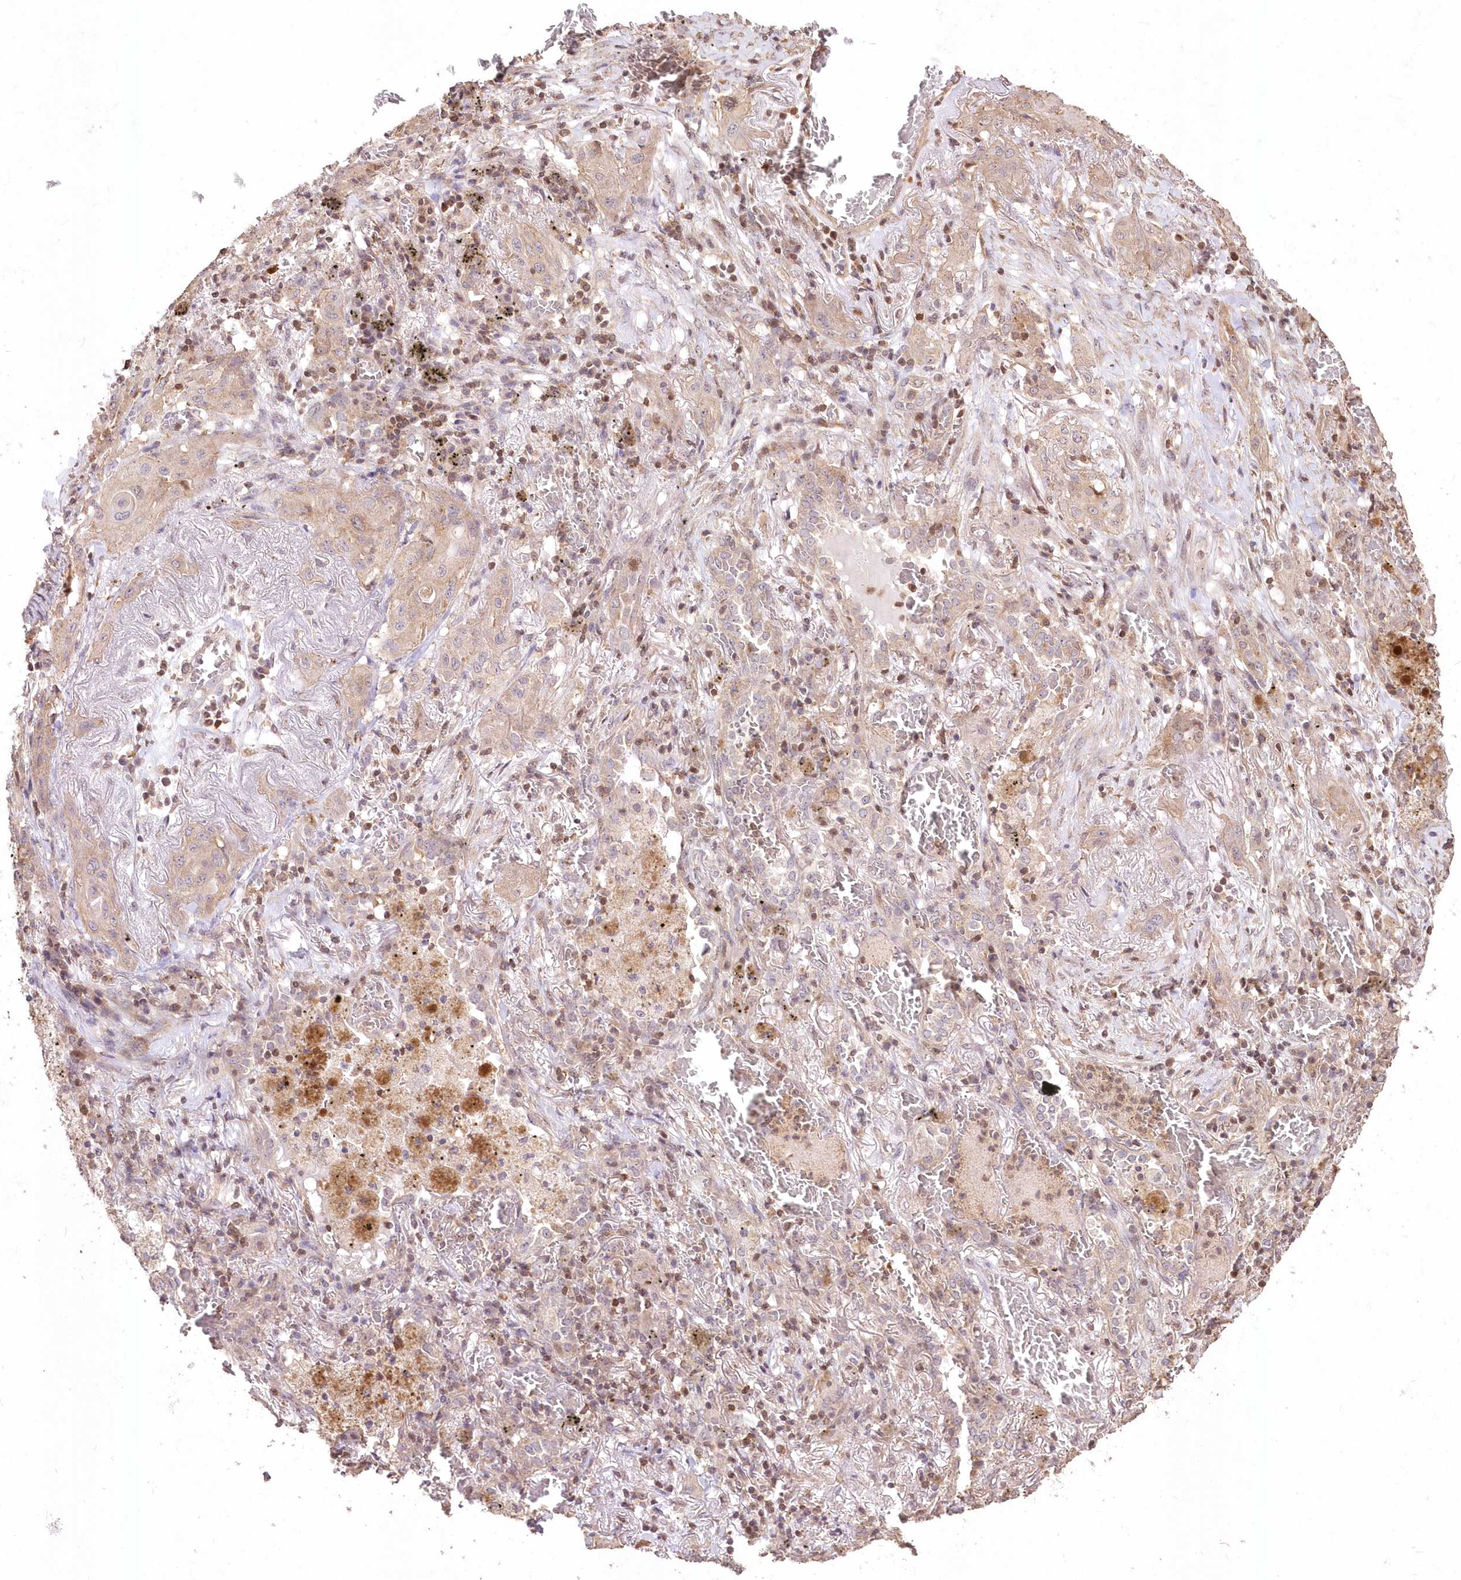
{"staining": {"intensity": "weak", "quantity": "<25%", "location": "cytoplasmic/membranous"}, "tissue": "lung cancer", "cell_type": "Tumor cells", "image_type": "cancer", "snomed": [{"axis": "morphology", "description": "Squamous cell carcinoma, NOS"}, {"axis": "topography", "description": "Lung"}], "caption": "An image of human squamous cell carcinoma (lung) is negative for staining in tumor cells.", "gene": "STK17B", "patient": {"sex": "female", "age": 47}}